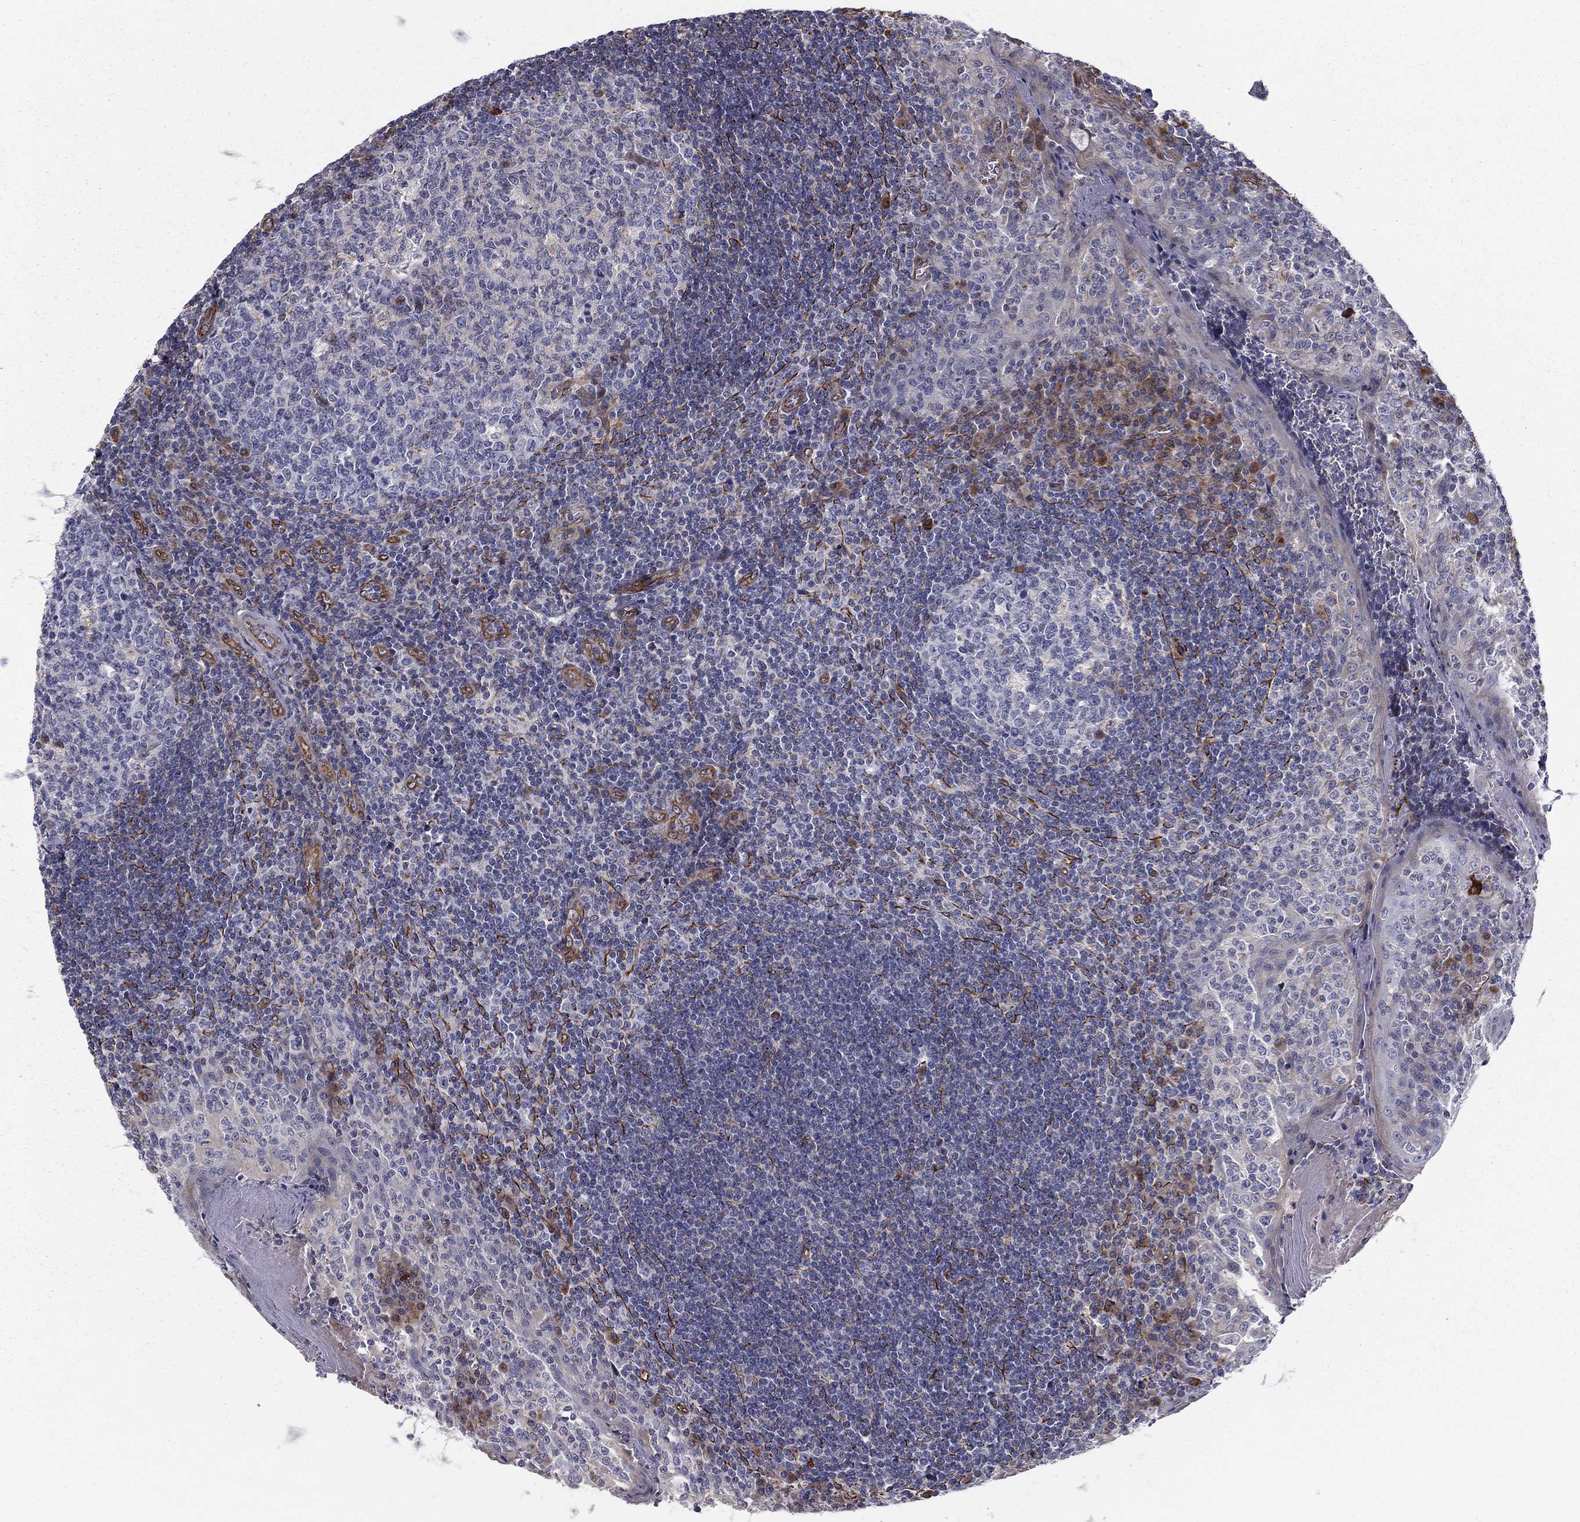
{"staining": {"intensity": "negative", "quantity": "none", "location": "none"}, "tissue": "tonsil", "cell_type": "Germinal center cells", "image_type": "normal", "snomed": [{"axis": "morphology", "description": "Normal tissue, NOS"}, {"axis": "topography", "description": "Tonsil"}], "caption": "Immunohistochemistry (IHC) photomicrograph of unremarkable human tonsil stained for a protein (brown), which reveals no staining in germinal center cells. The staining was performed using DAB to visualize the protein expression in brown, while the nuclei were stained in blue with hematoxylin (Magnification: 20x).", "gene": "CLSTN1", "patient": {"sex": "female", "age": 13}}